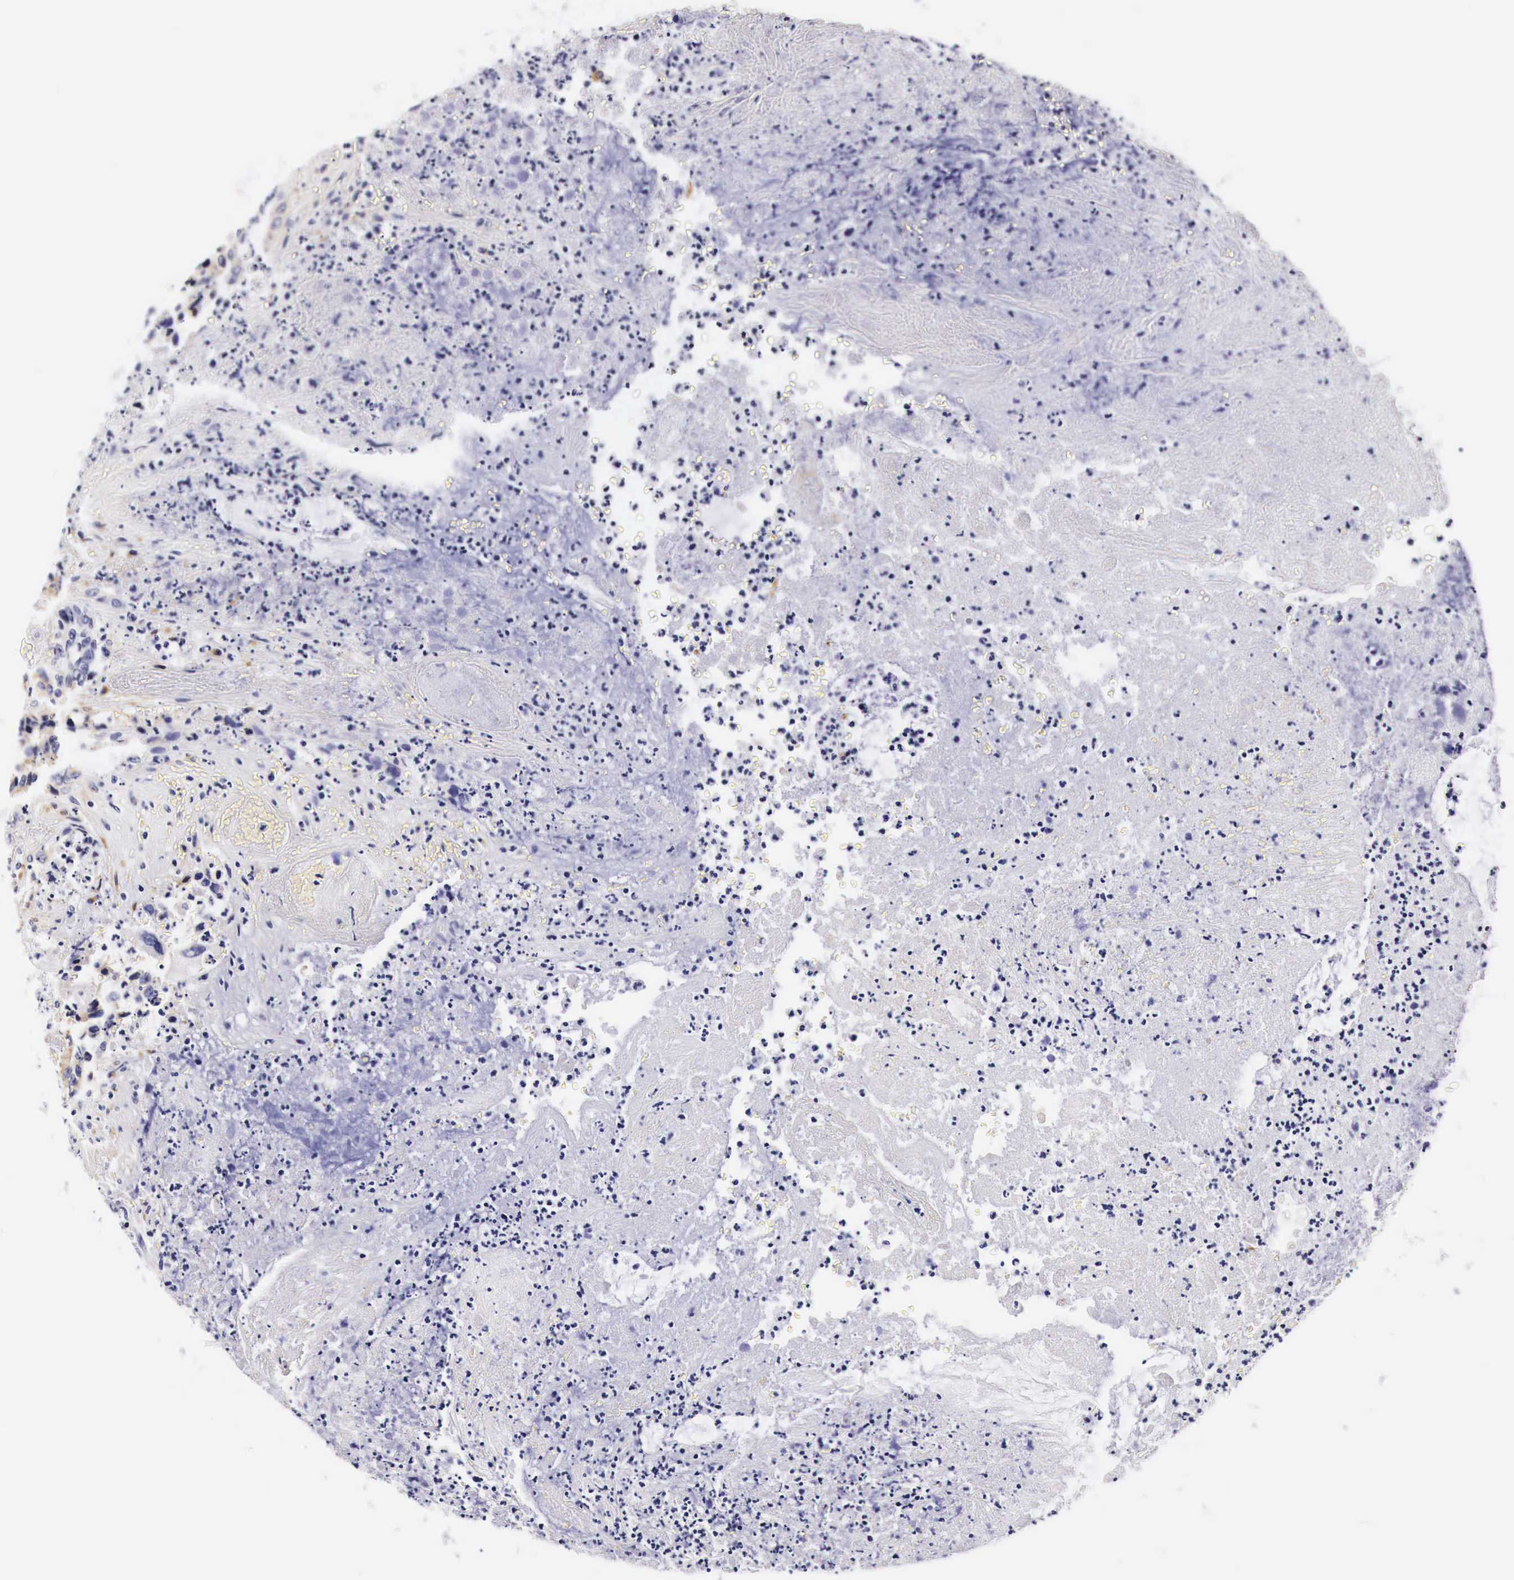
{"staining": {"intensity": "weak", "quantity": "25%-75%", "location": "cytoplasmic/membranous"}, "tissue": "colorectal cancer", "cell_type": "Tumor cells", "image_type": "cancer", "snomed": [{"axis": "morphology", "description": "Adenocarcinoma, NOS"}, {"axis": "topography", "description": "Rectum"}], "caption": "The histopathology image reveals staining of colorectal adenocarcinoma, revealing weak cytoplasmic/membranous protein positivity (brown color) within tumor cells. The staining was performed using DAB to visualize the protein expression in brown, while the nuclei were stained in blue with hematoxylin (Magnification: 20x).", "gene": "EGFR", "patient": {"sex": "female", "age": 65}}